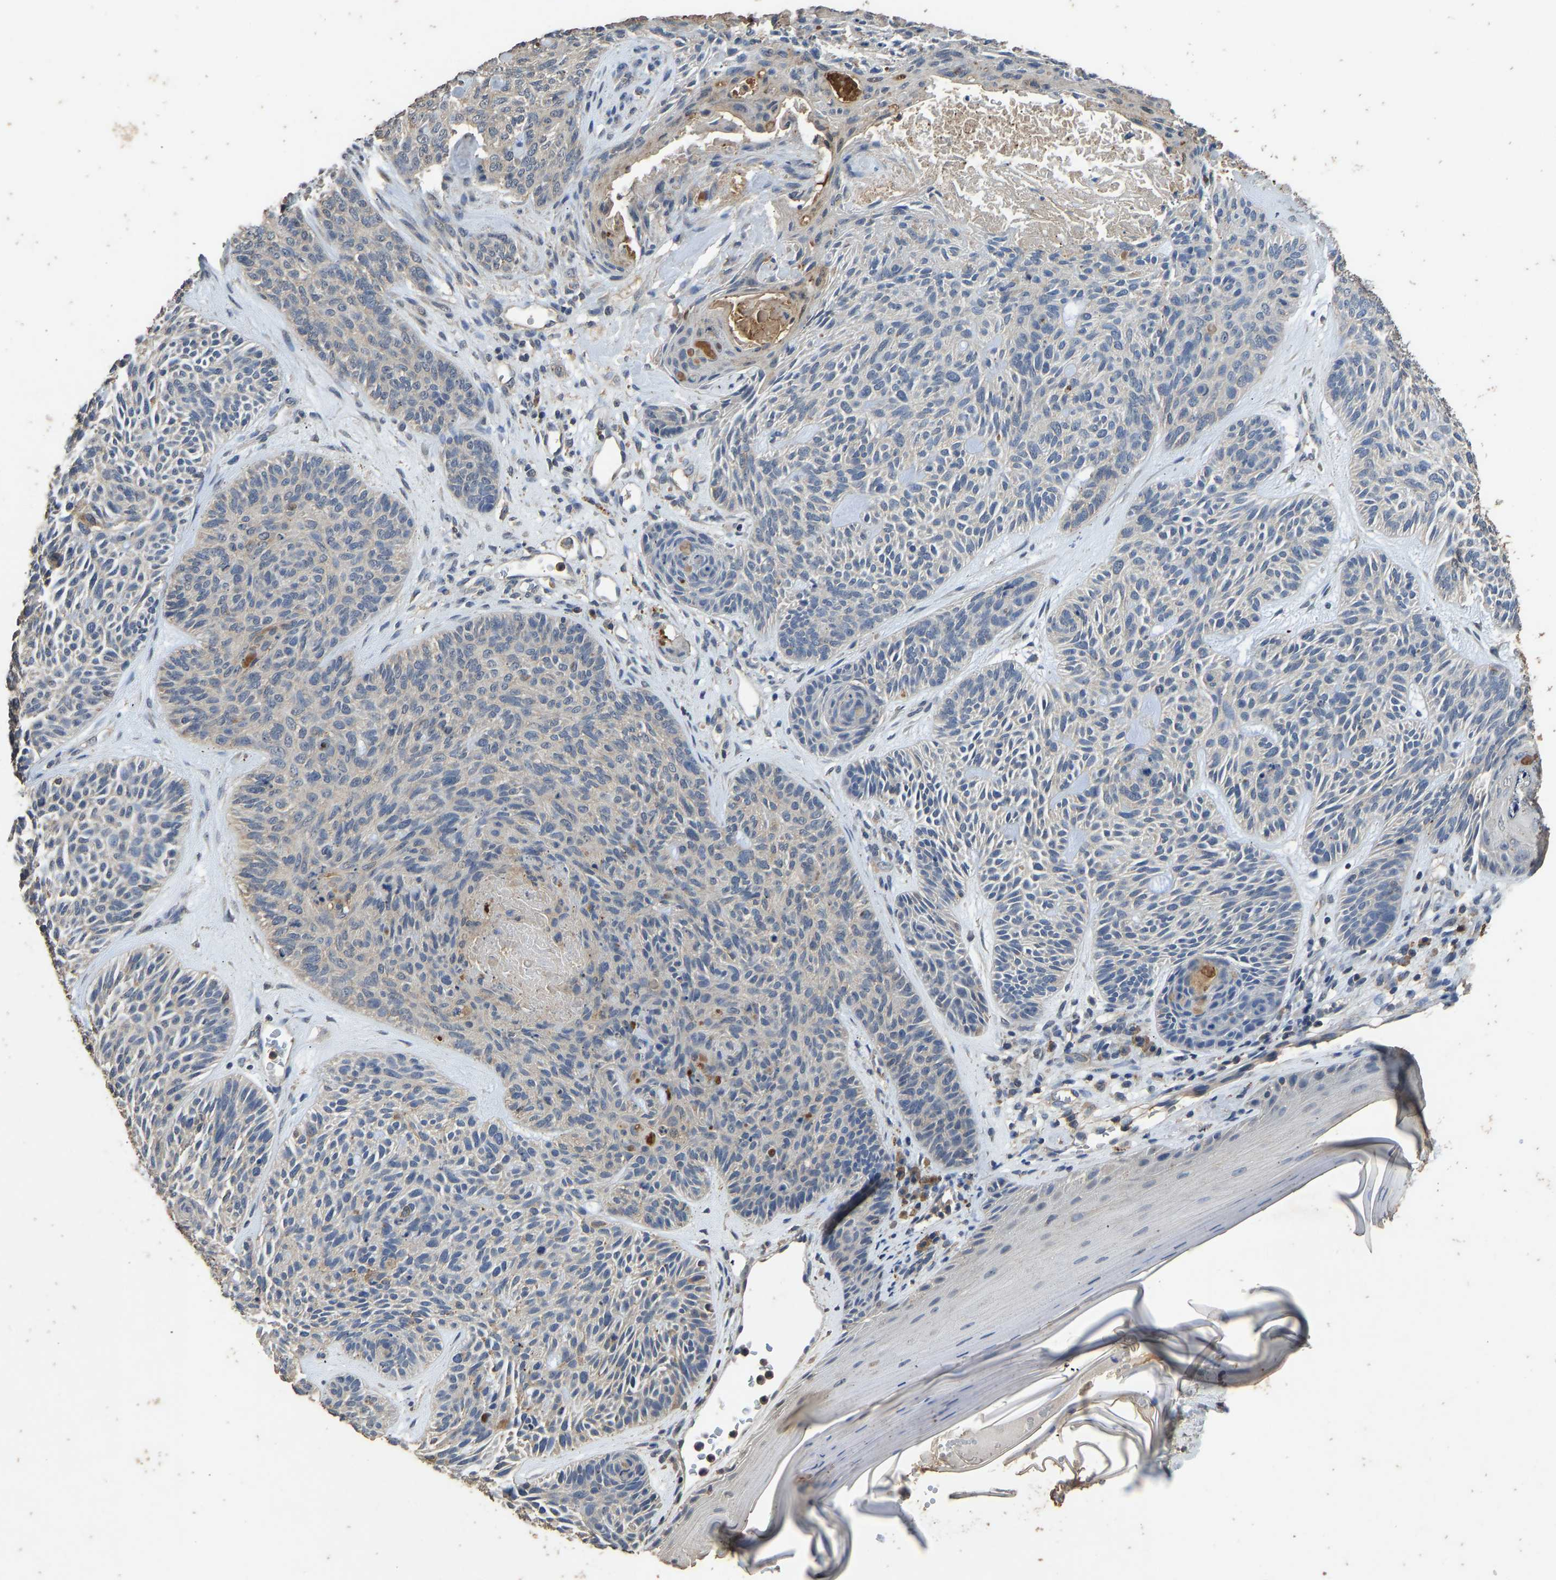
{"staining": {"intensity": "weak", "quantity": "<25%", "location": "cytoplasmic/membranous"}, "tissue": "skin cancer", "cell_type": "Tumor cells", "image_type": "cancer", "snomed": [{"axis": "morphology", "description": "Basal cell carcinoma"}, {"axis": "topography", "description": "Skin"}], "caption": "Image shows no protein staining in tumor cells of basal cell carcinoma (skin) tissue.", "gene": "CIDEC", "patient": {"sex": "male", "age": 55}}